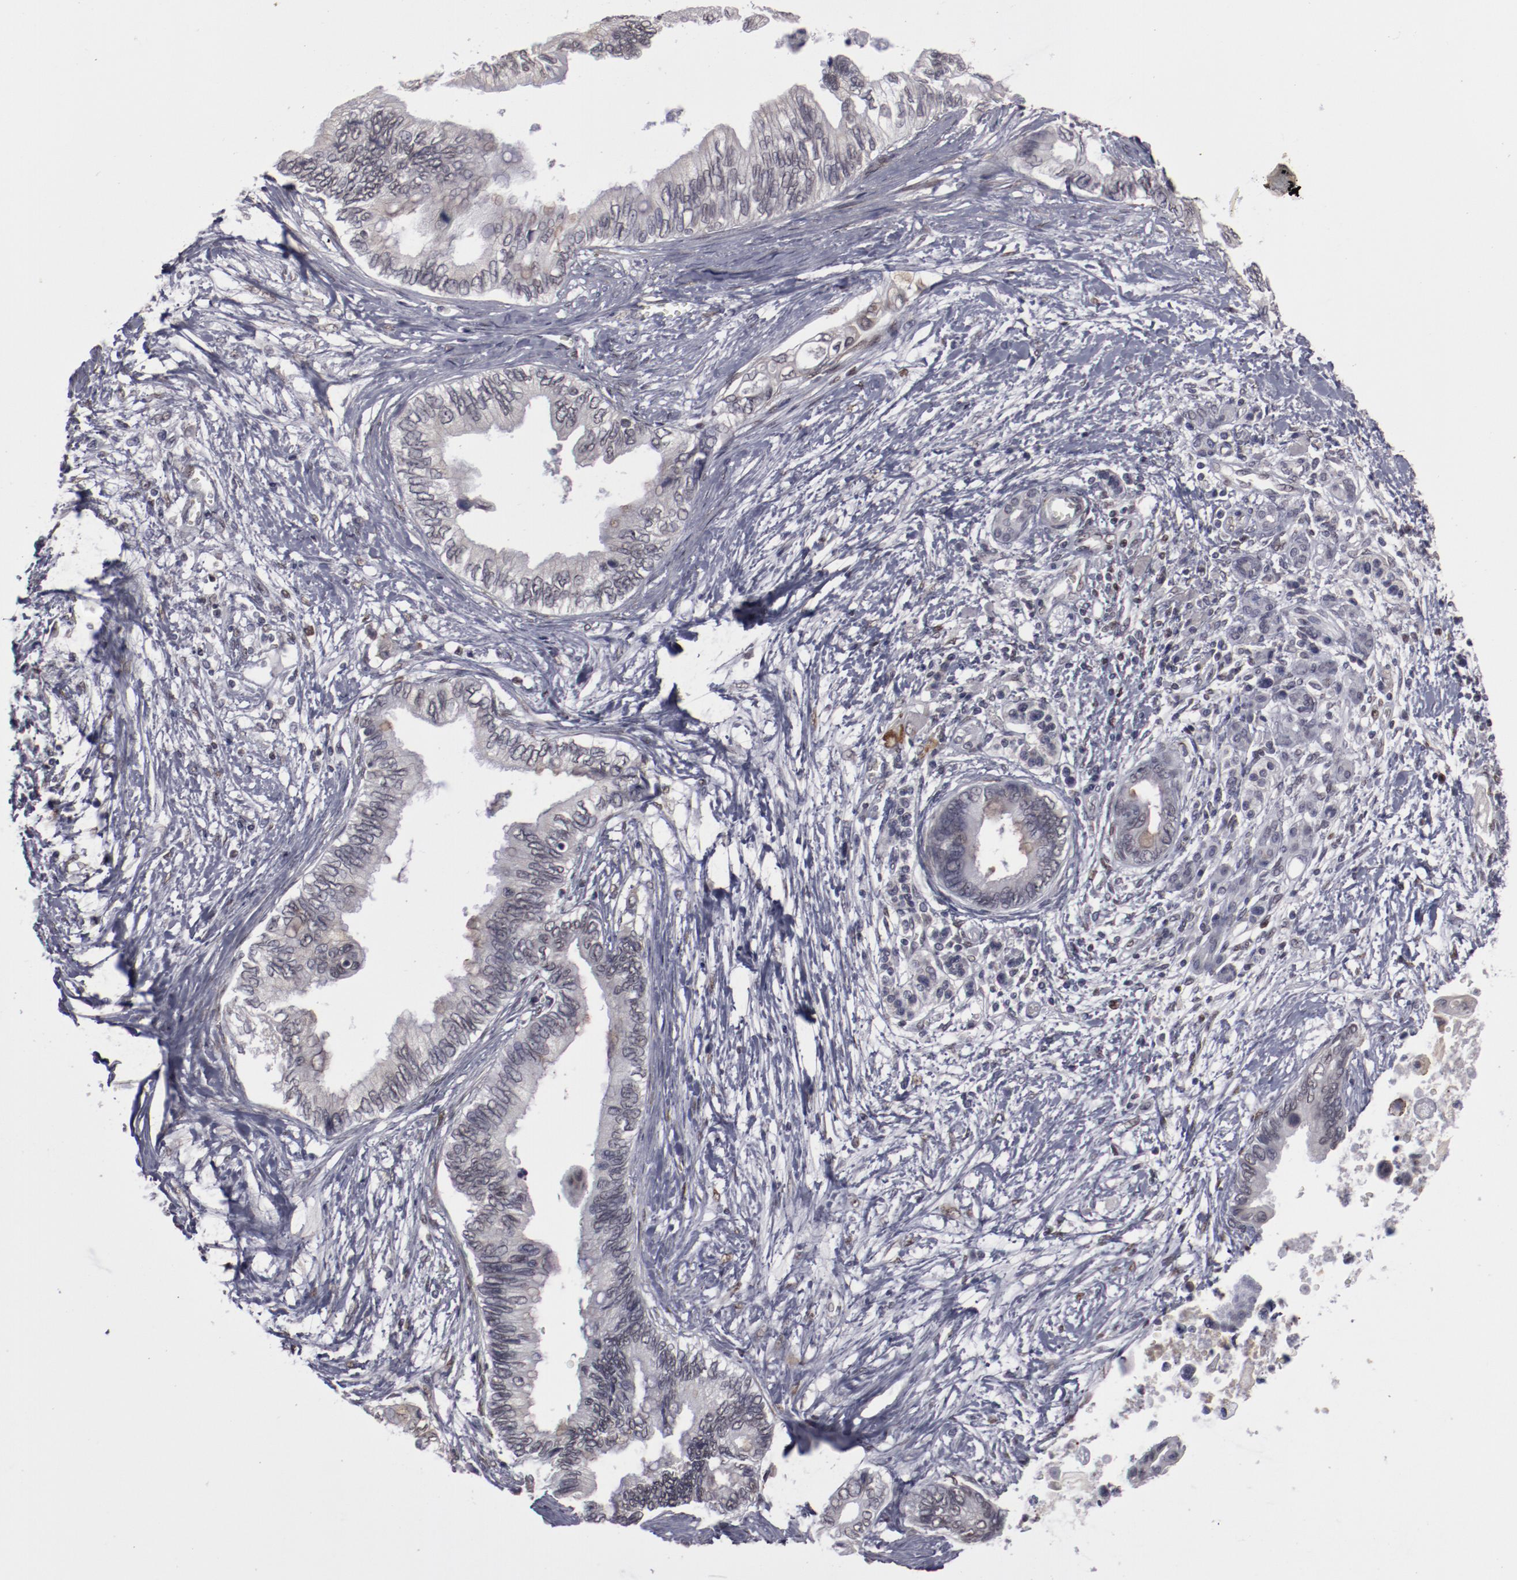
{"staining": {"intensity": "negative", "quantity": "none", "location": "none"}, "tissue": "pancreatic cancer", "cell_type": "Tumor cells", "image_type": "cancer", "snomed": [{"axis": "morphology", "description": "Adenocarcinoma, NOS"}, {"axis": "topography", "description": "Pancreas"}], "caption": "Immunohistochemistry of pancreatic adenocarcinoma reveals no positivity in tumor cells. (DAB immunohistochemistry with hematoxylin counter stain).", "gene": "LEF1", "patient": {"sex": "female", "age": 66}}